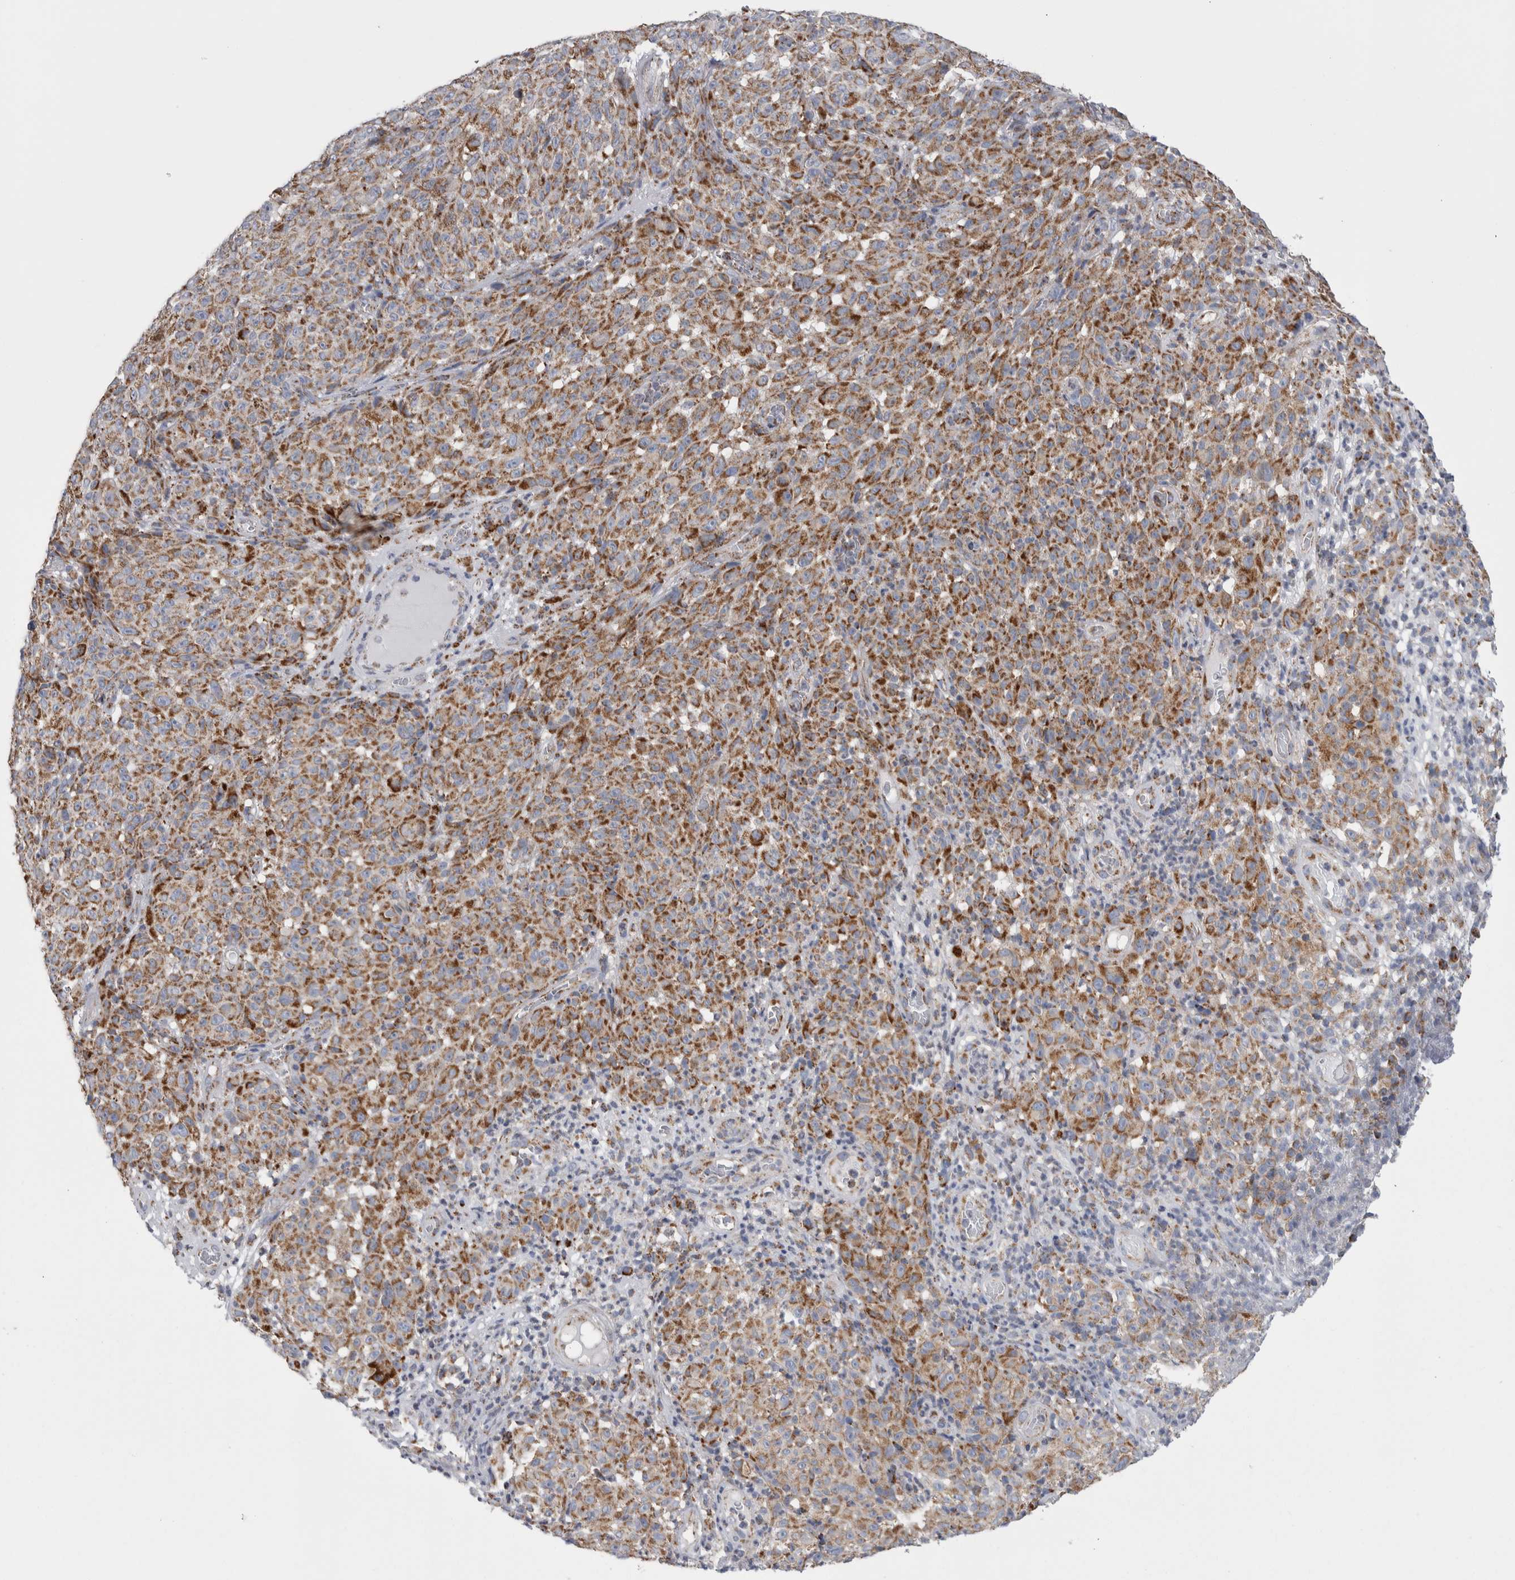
{"staining": {"intensity": "moderate", "quantity": ">75%", "location": "cytoplasmic/membranous"}, "tissue": "melanoma", "cell_type": "Tumor cells", "image_type": "cancer", "snomed": [{"axis": "morphology", "description": "Malignant melanoma, NOS"}, {"axis": "topography", "description": "Skin"}], "caption": "Immunohistochemical staining of melanoma demonstrates medium levels of moderate cytoplasmic/membranous staining in about >75% of tumor cells.", "gene": "ETFA", "patient": {"sex": "female", "age": 82}}